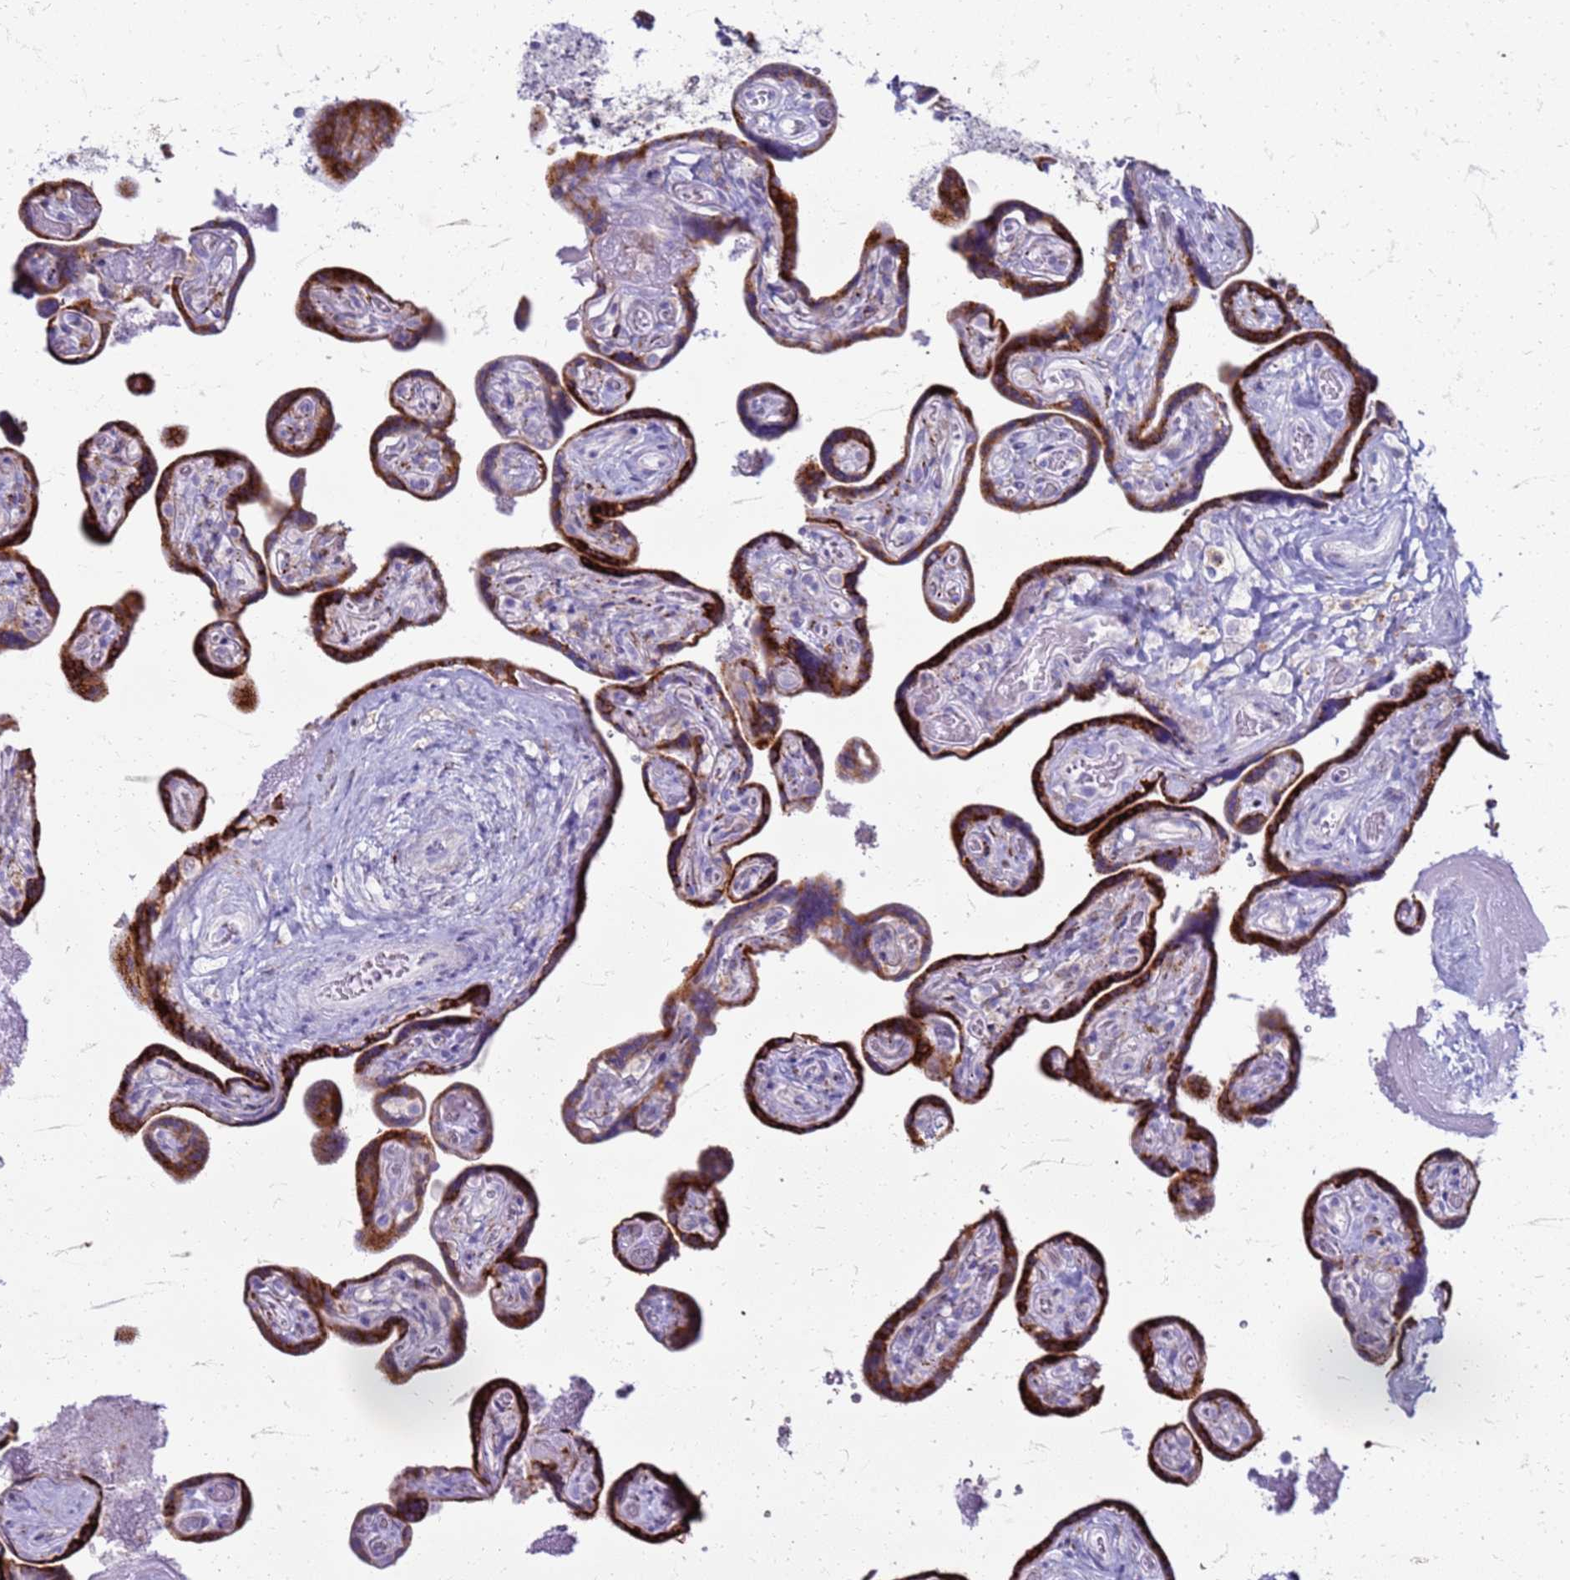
{"staining": {"intensity": "strong", "quantity": "25%-75%", "location": "cytoplasmic/membranous"}, "tissue": "placenta", "cell_type": "Trophoblastic cells", "image_type": "normal", "snomed": [{"axis": "morphology", "description": "Normal tissue, NOS"}, {"axis": "topography", "description": "Placenta"}], "caption": "Placenta stained with a brown dye shows strong cytoplasmic/membranous positive positivity in about 25%-75% of trophoblastic cells.", "gene": "PDK3", "patient": {"sex": "female", "age": 32}}